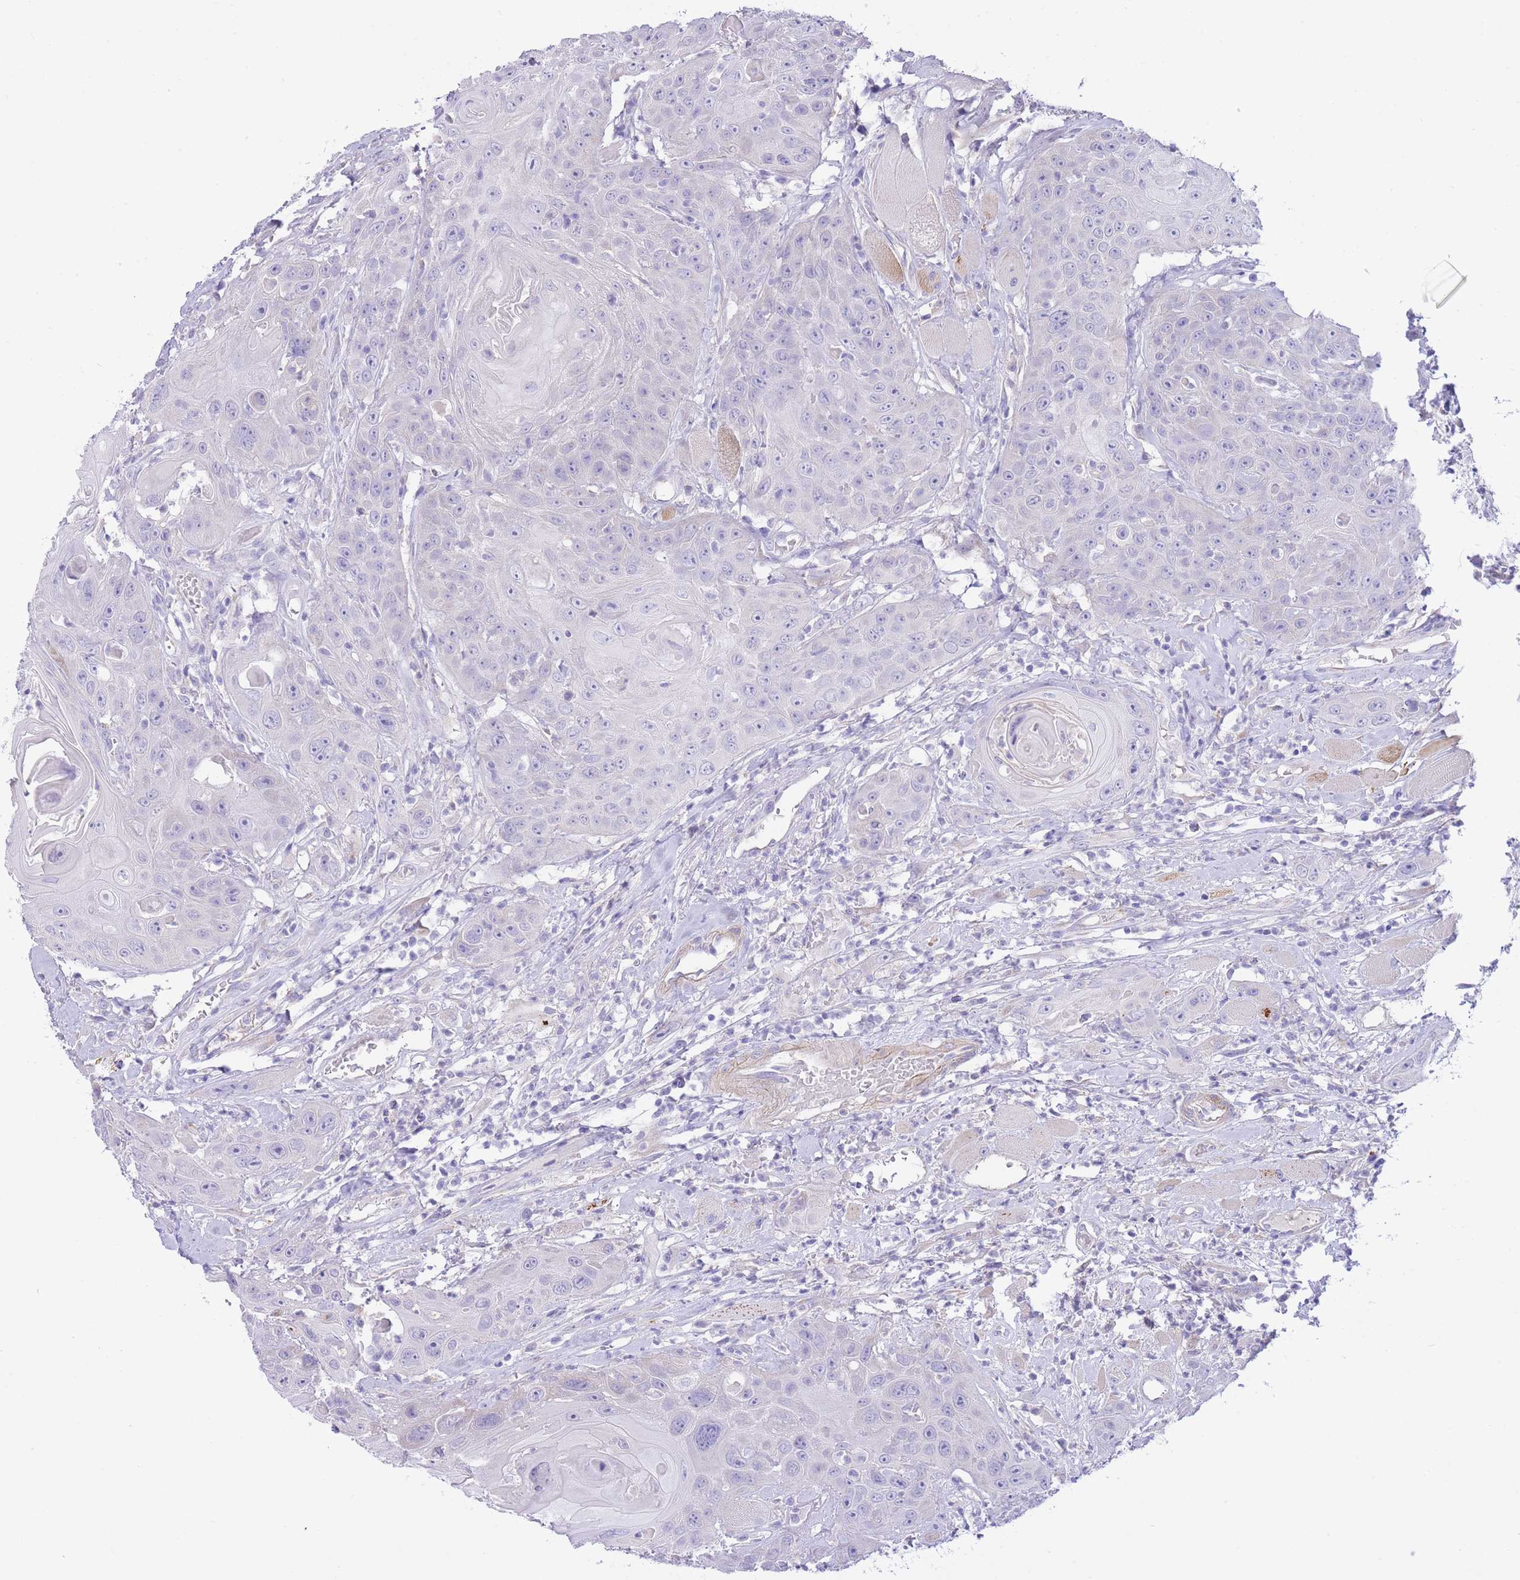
{"staining": {"intensity": "negative", "quantity": "none", "location": "none"}, "tissue": "head and neck cancer", "cell_type": "Tumor cells", "image_type": "cancer", "snomed": [{"axis": "morphology", "description": "Squamous cell carcinoma, NOS"}, {"axis": "topography", "description": "Head-Neck"}], "caption": "Immunohistochemistry of head and neck cancer demonstrates no staining in tumor cells.", "gene": "PGM1", "patient": {"sex": "female", "age": 59}}